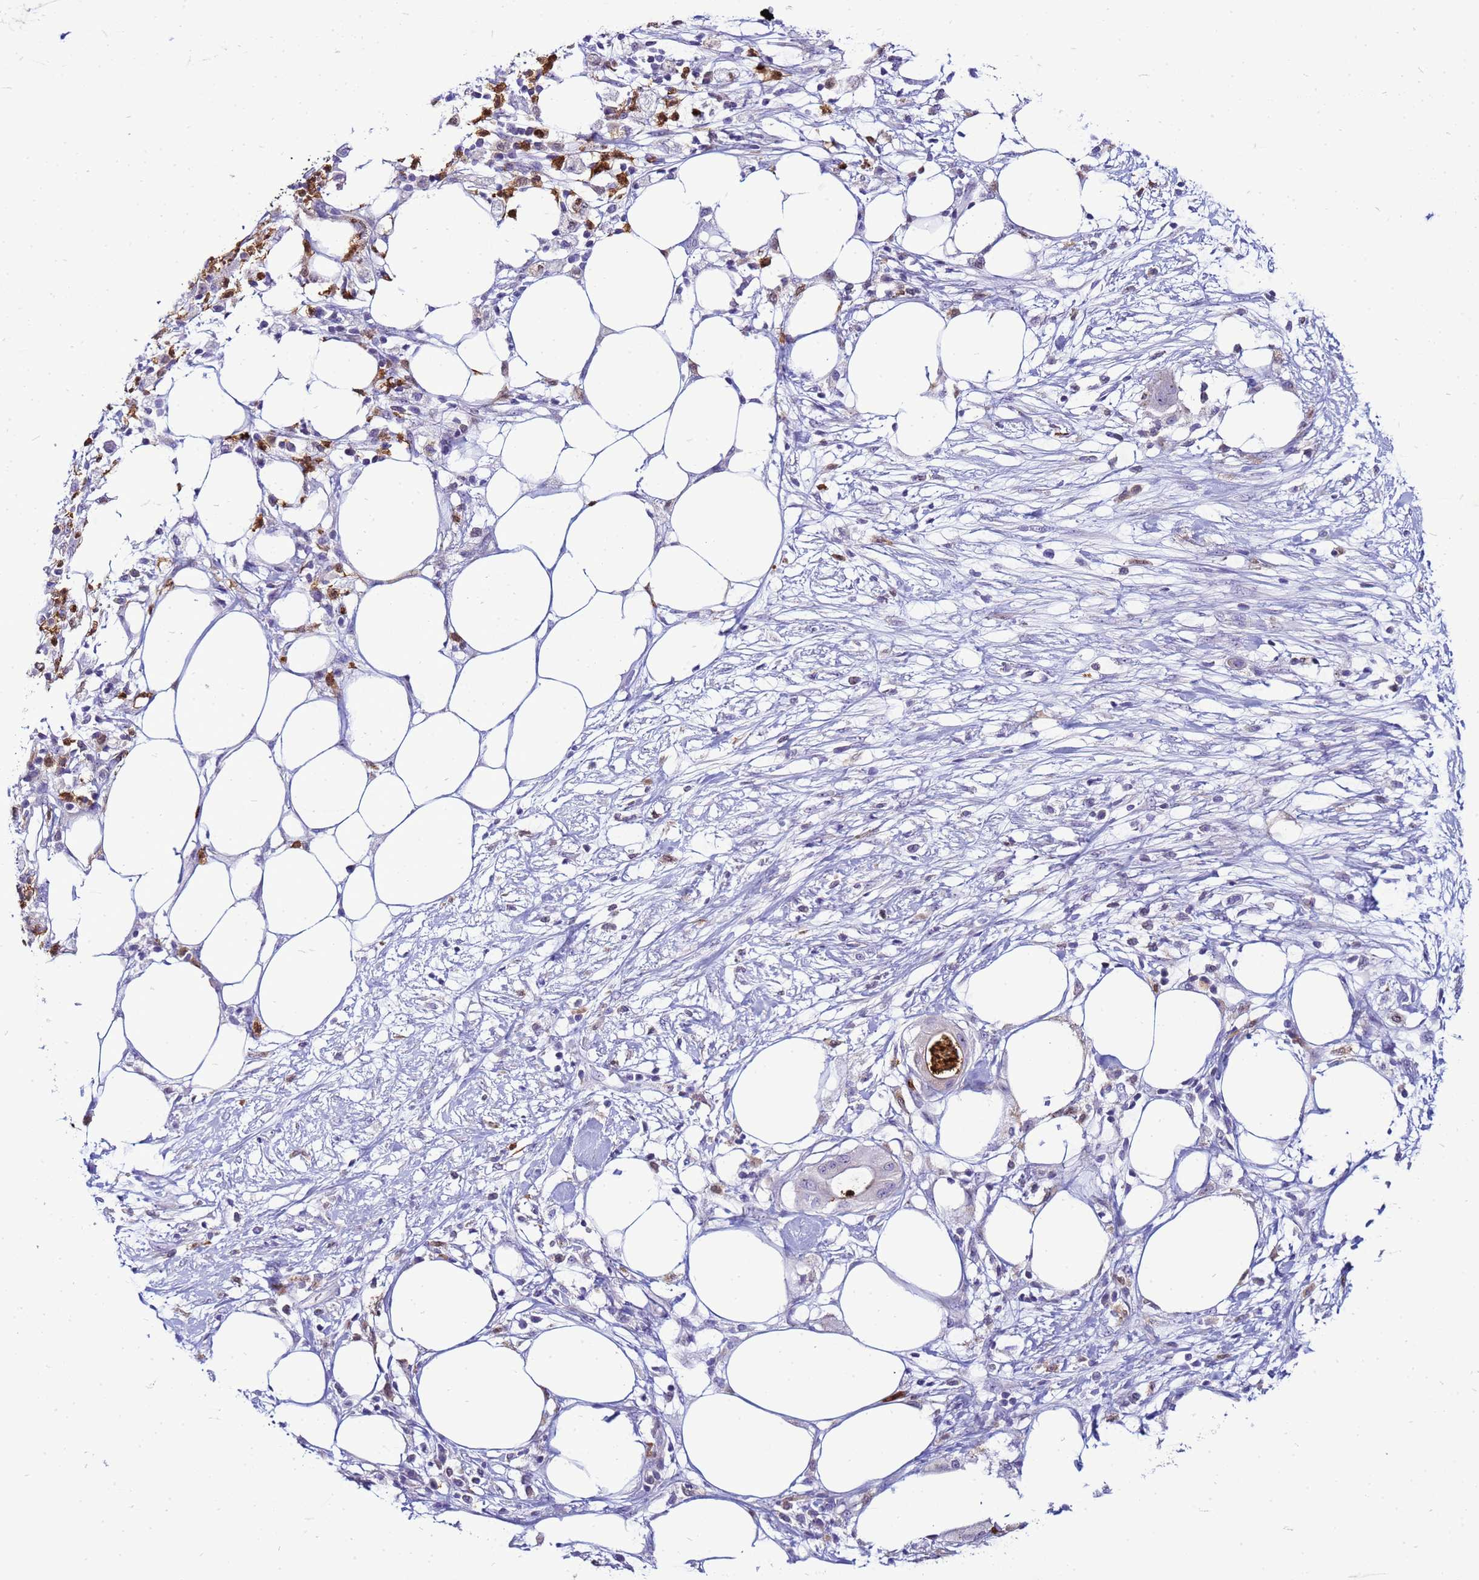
{"staining": {"intensity": "weak", "quantity": "<25%", "location": "cytoplasmic/membranous"}, "tissue": "pancreatic cancer", "cell_type": "Tumor cells", "image_type": "cancer", "snomed": [{"axis": "morphology", "description": "Adenocarcinoma, NOS"}, {"axis": "topography", "description": "Pancreas"}], "caption": "This is a micrograph of immunohistochemistry (IHC) staining of pancreatic cancer (adenocarcinoma), which shows no expression in tumor cells.", "gene": "VPS4B", "patient": {"sex": "male", "age": 68}}